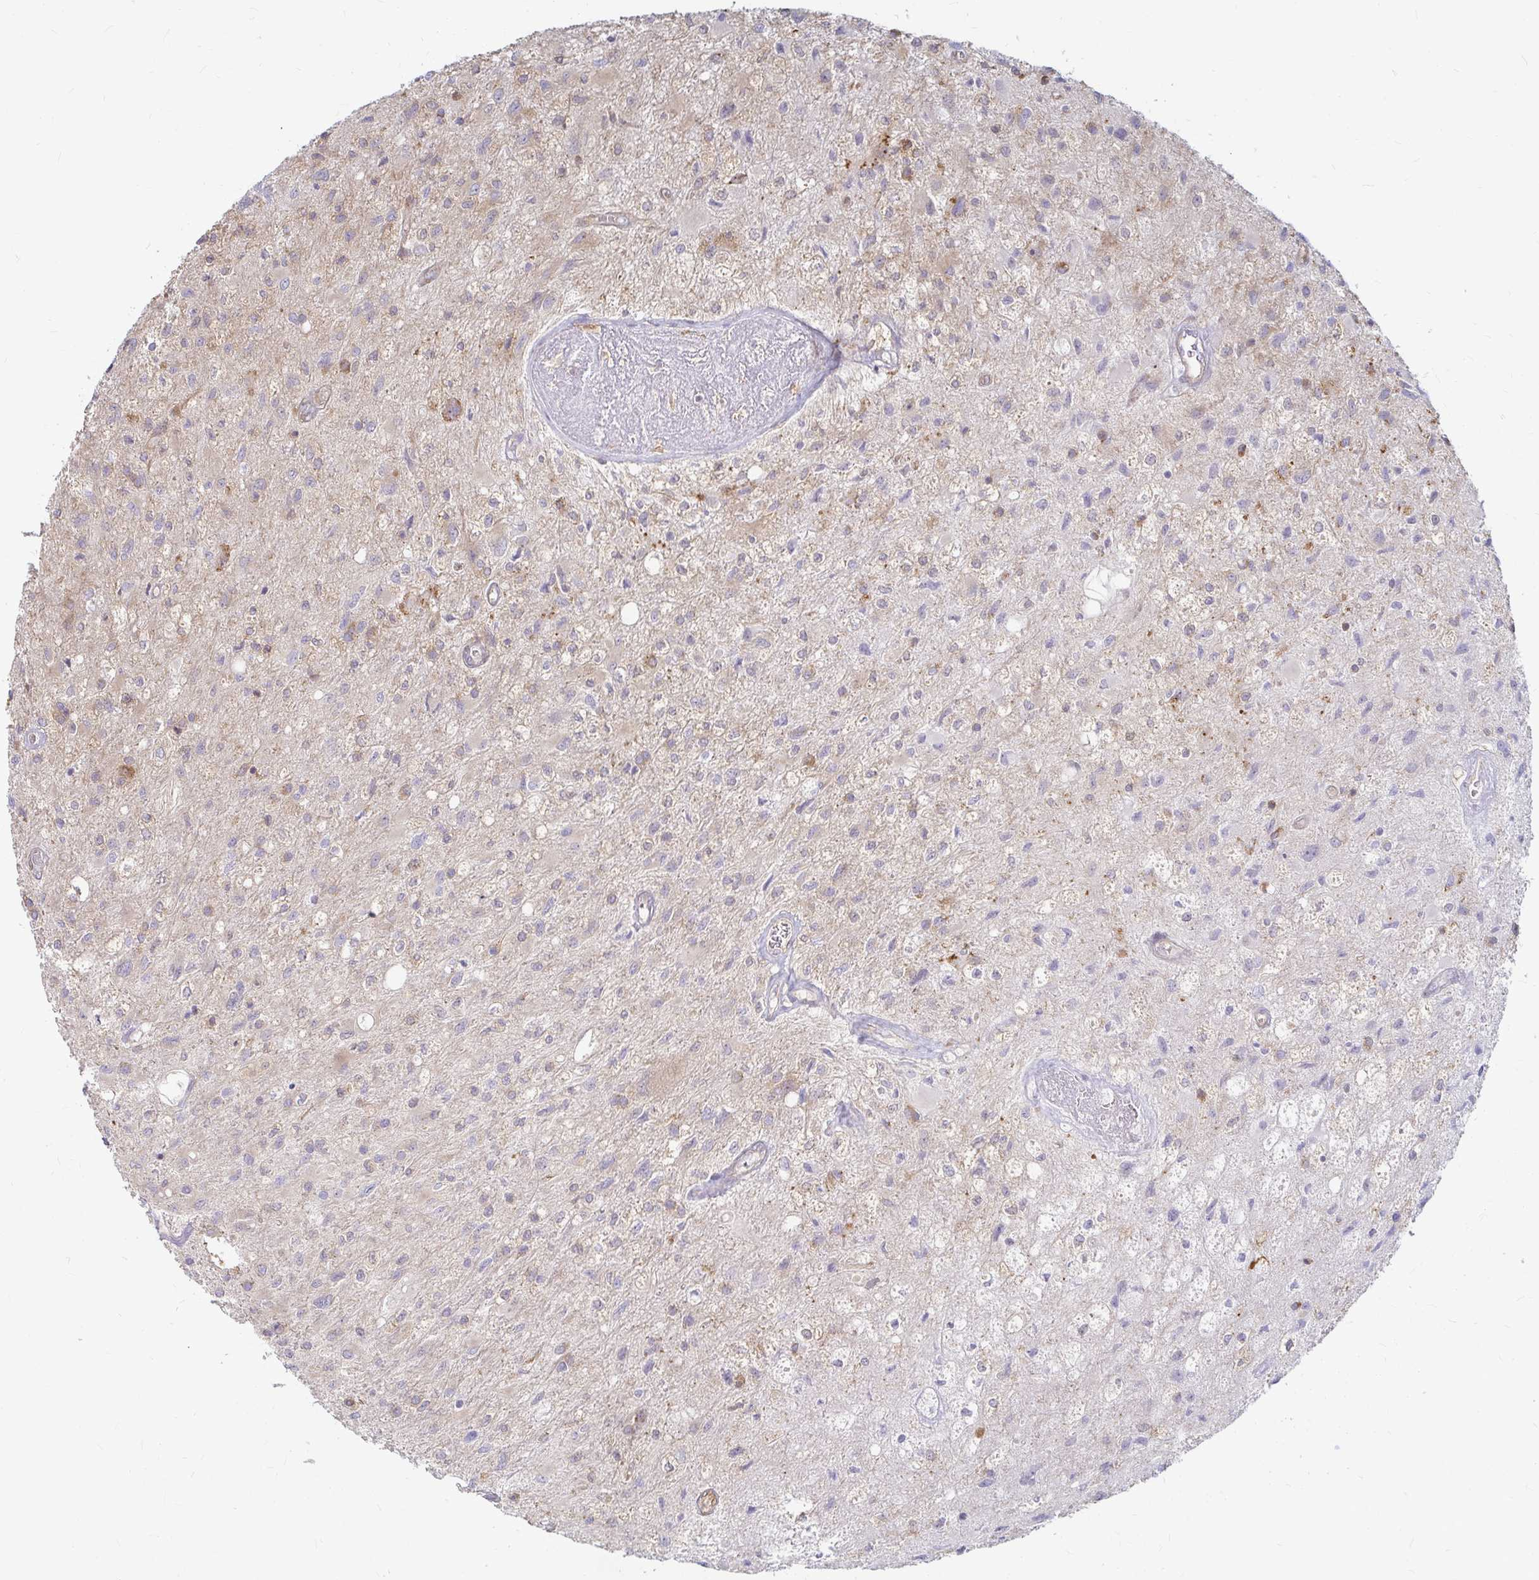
{"staining": {"intensity": "negative", "quantity": "none", "location": "none"}, "tissue": "glioma", "cell_type": "Tumor cells", "image_type": "cancer", "snomed": [{"axis": "morphology", "description": "Glioma, malignant, High grade"}, {"axis": "topography", "description": "Brain"}], "caption": "This photomicrograph is of glioma stained with IHC to label a protein in brown with the nuclei are counter-stained blue. There is no positivity in tumor cells.", "gene": "CAST", "patient": {"sex": "female", "age": 70}}